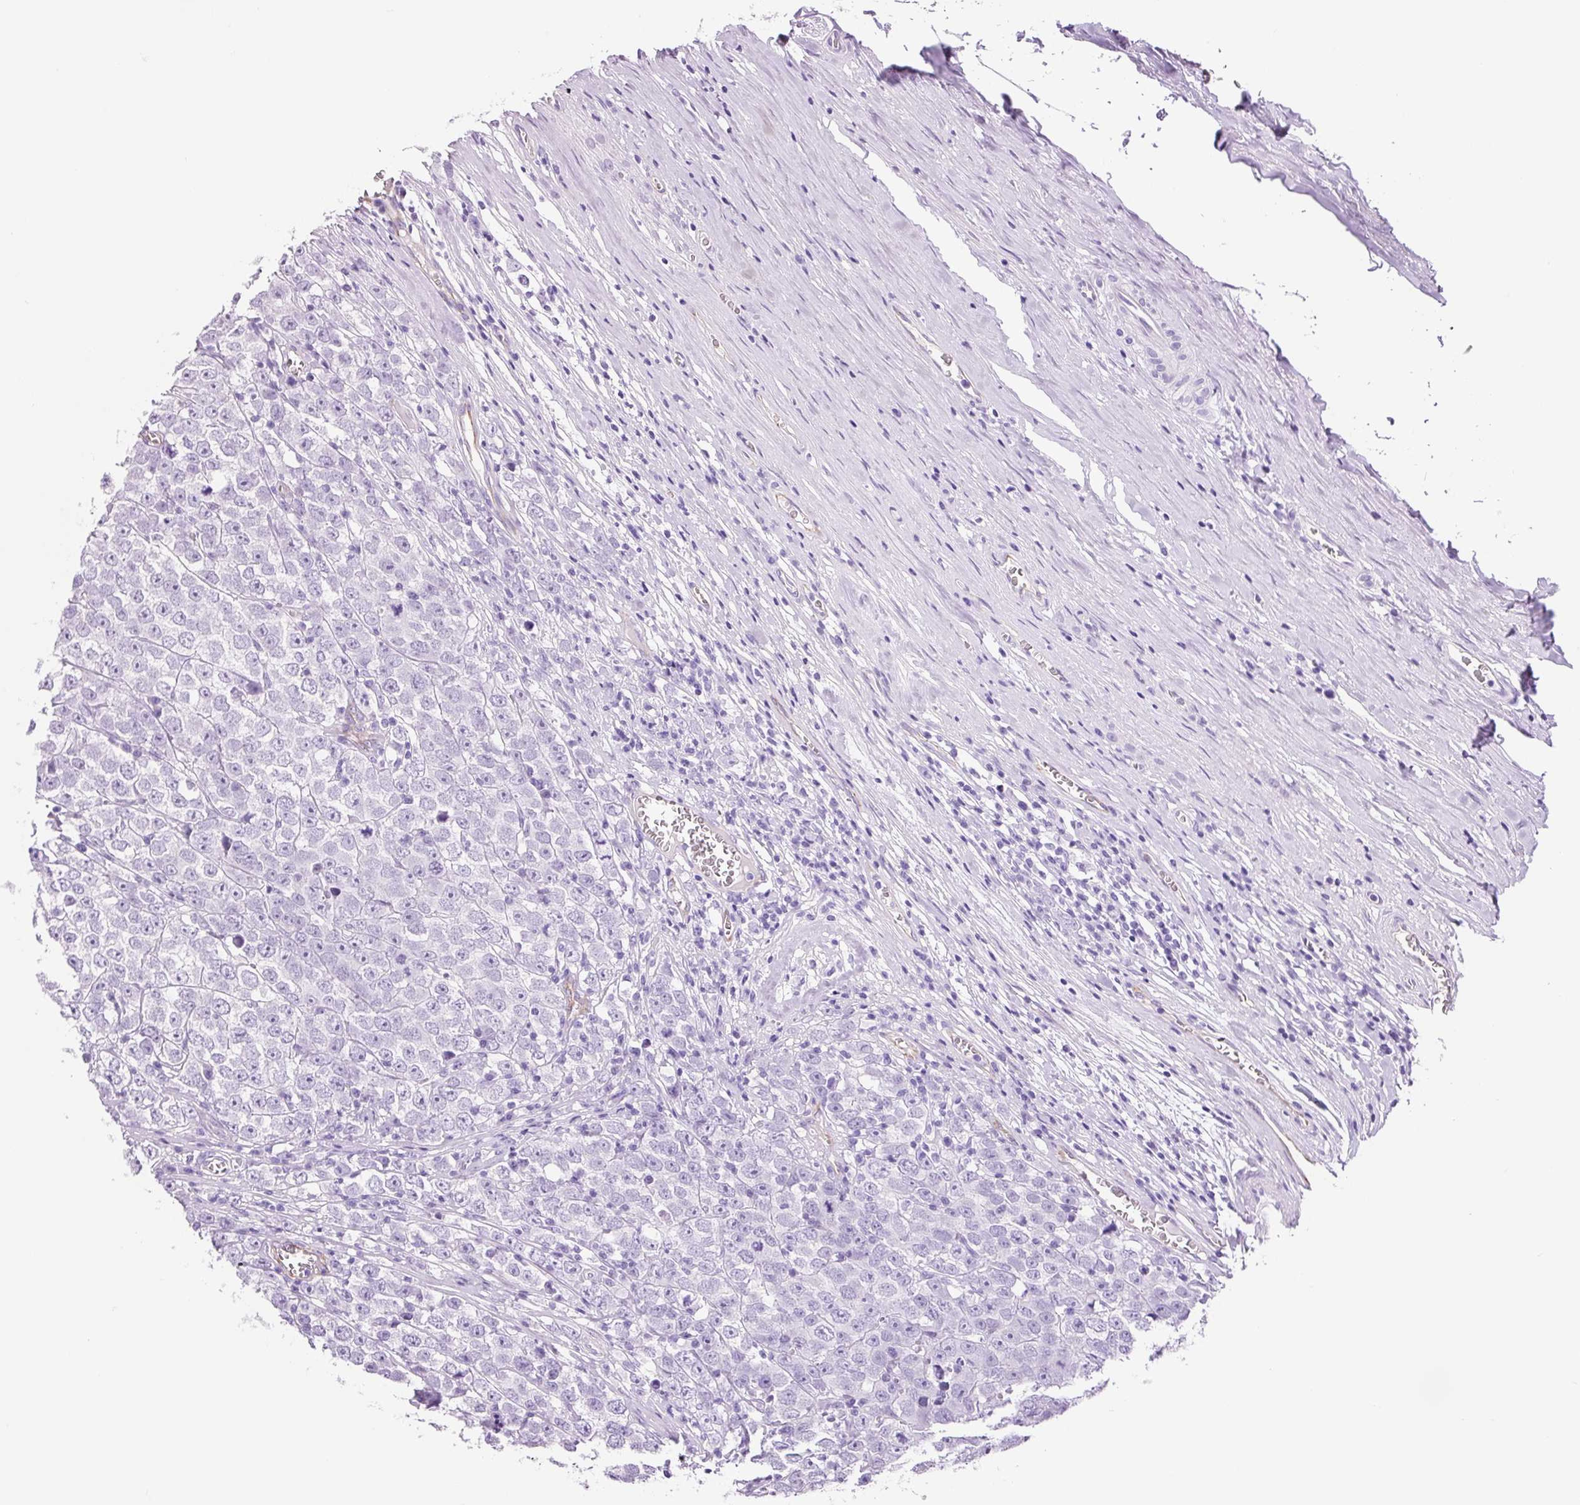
{"staining": {"intensity": "negative", "quantity": "none", "location": "none"}, "tissue": "testis cancer", "cell_type": "Tumor cells", "image_type": "cancer", "snomed": [{"axis": "morphology", "description": "Seminoma, NOS"}, {"axis": "morphology", "description": "Carcinoma, Embryonal, NOS"}, {"axis": "topography", "description": "Testis"}], "caption": "The image displays no staining of tumor cells in testis cancer (embryonal carcinoma).", "gene": "ADSS1", "patient": {"sex": "male", "age": 52}}